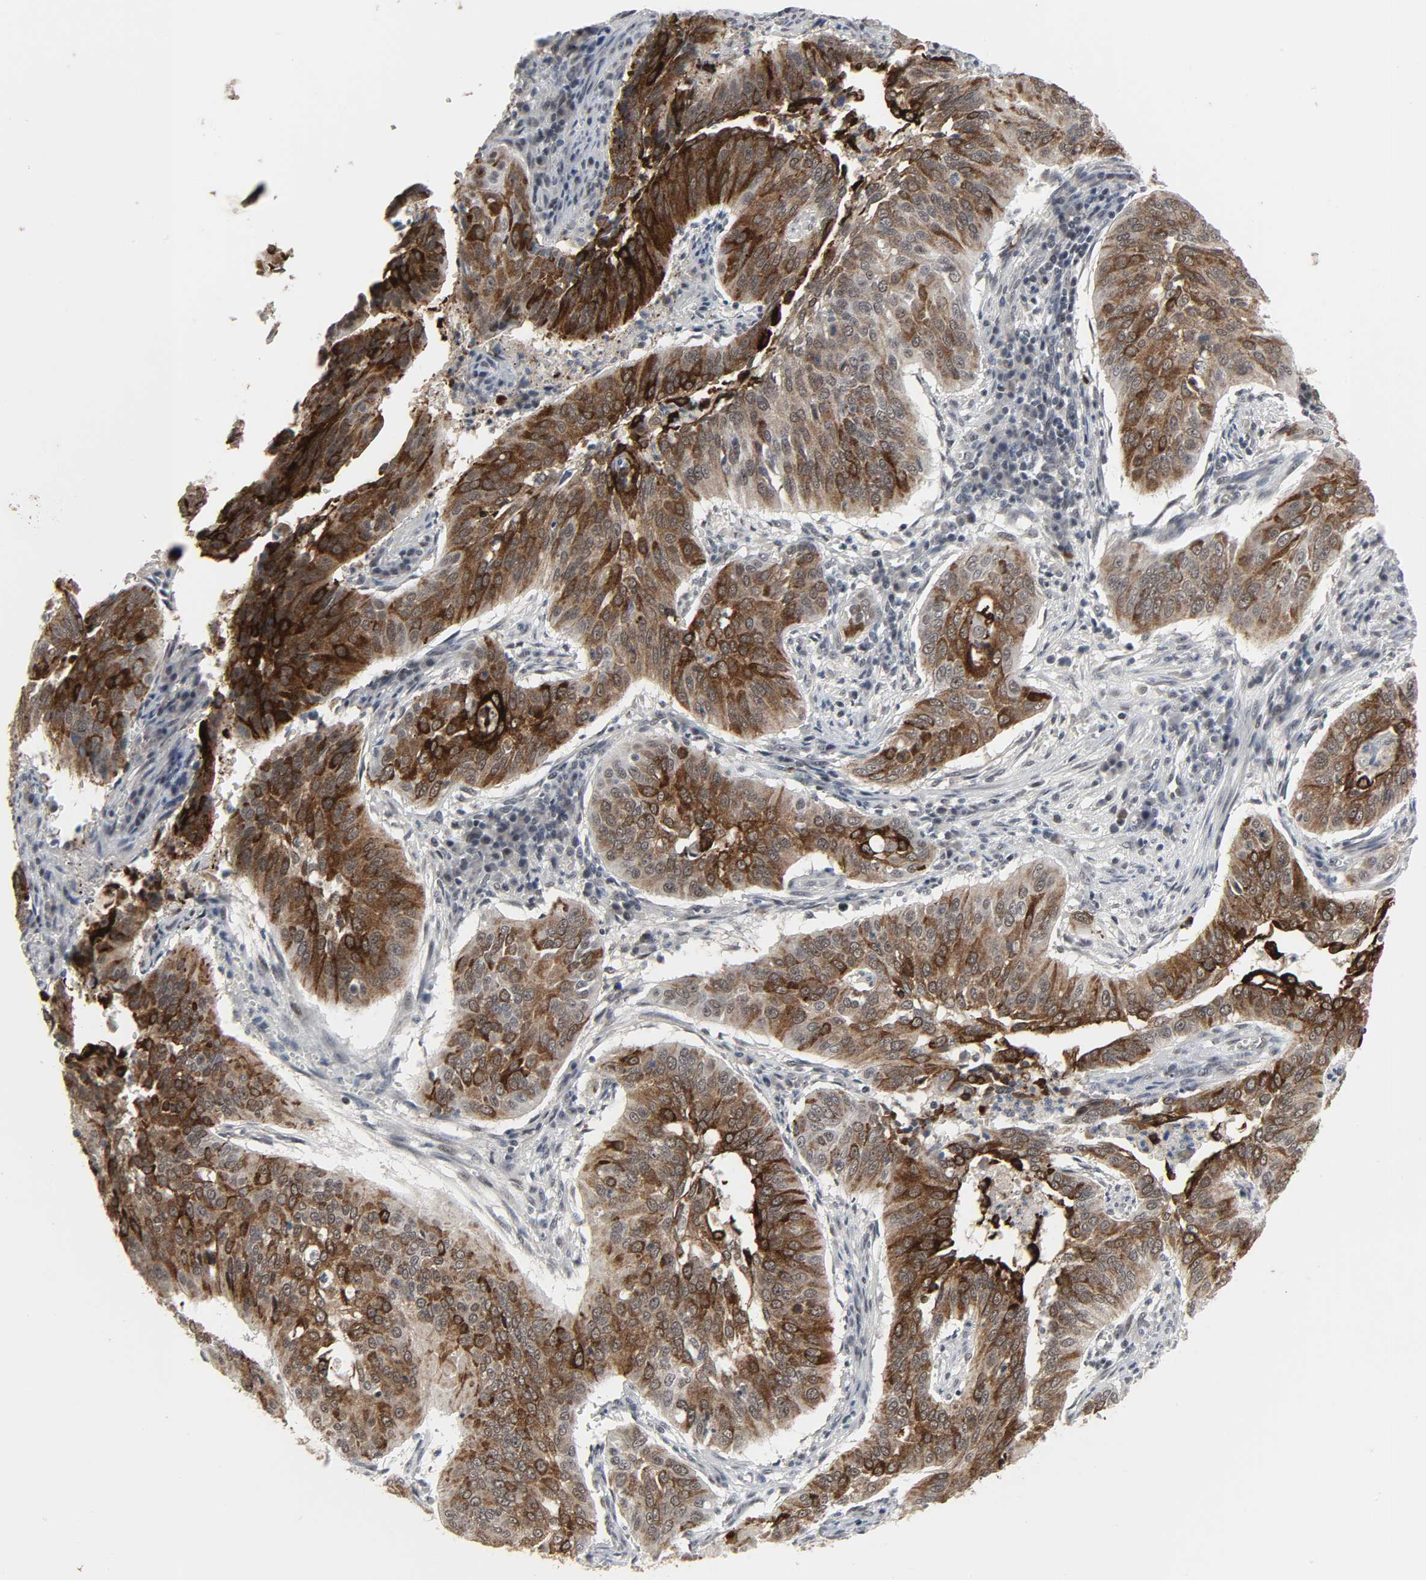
{"staining": {"intensity": "strong", "quantity": ">75%", "location": "cytoplasmic/membranous"}, "tissue": "cervical cancer", "cell_type": "Tumor cells", "image_type": "cancer", "snomed": [{"axis": "morphology", "description": "Squamous cell carcinoma, NOS"}, {"axis": "topography", "description": "Cervix"}], "caption": "Cervical cancer stained for a protein (brown) exhibits strong cytoplasmic/membranous positive staining in about >75% of tumor cells.", "gene": "MUC1", "patient": {"sex": "female", "age": 39}}